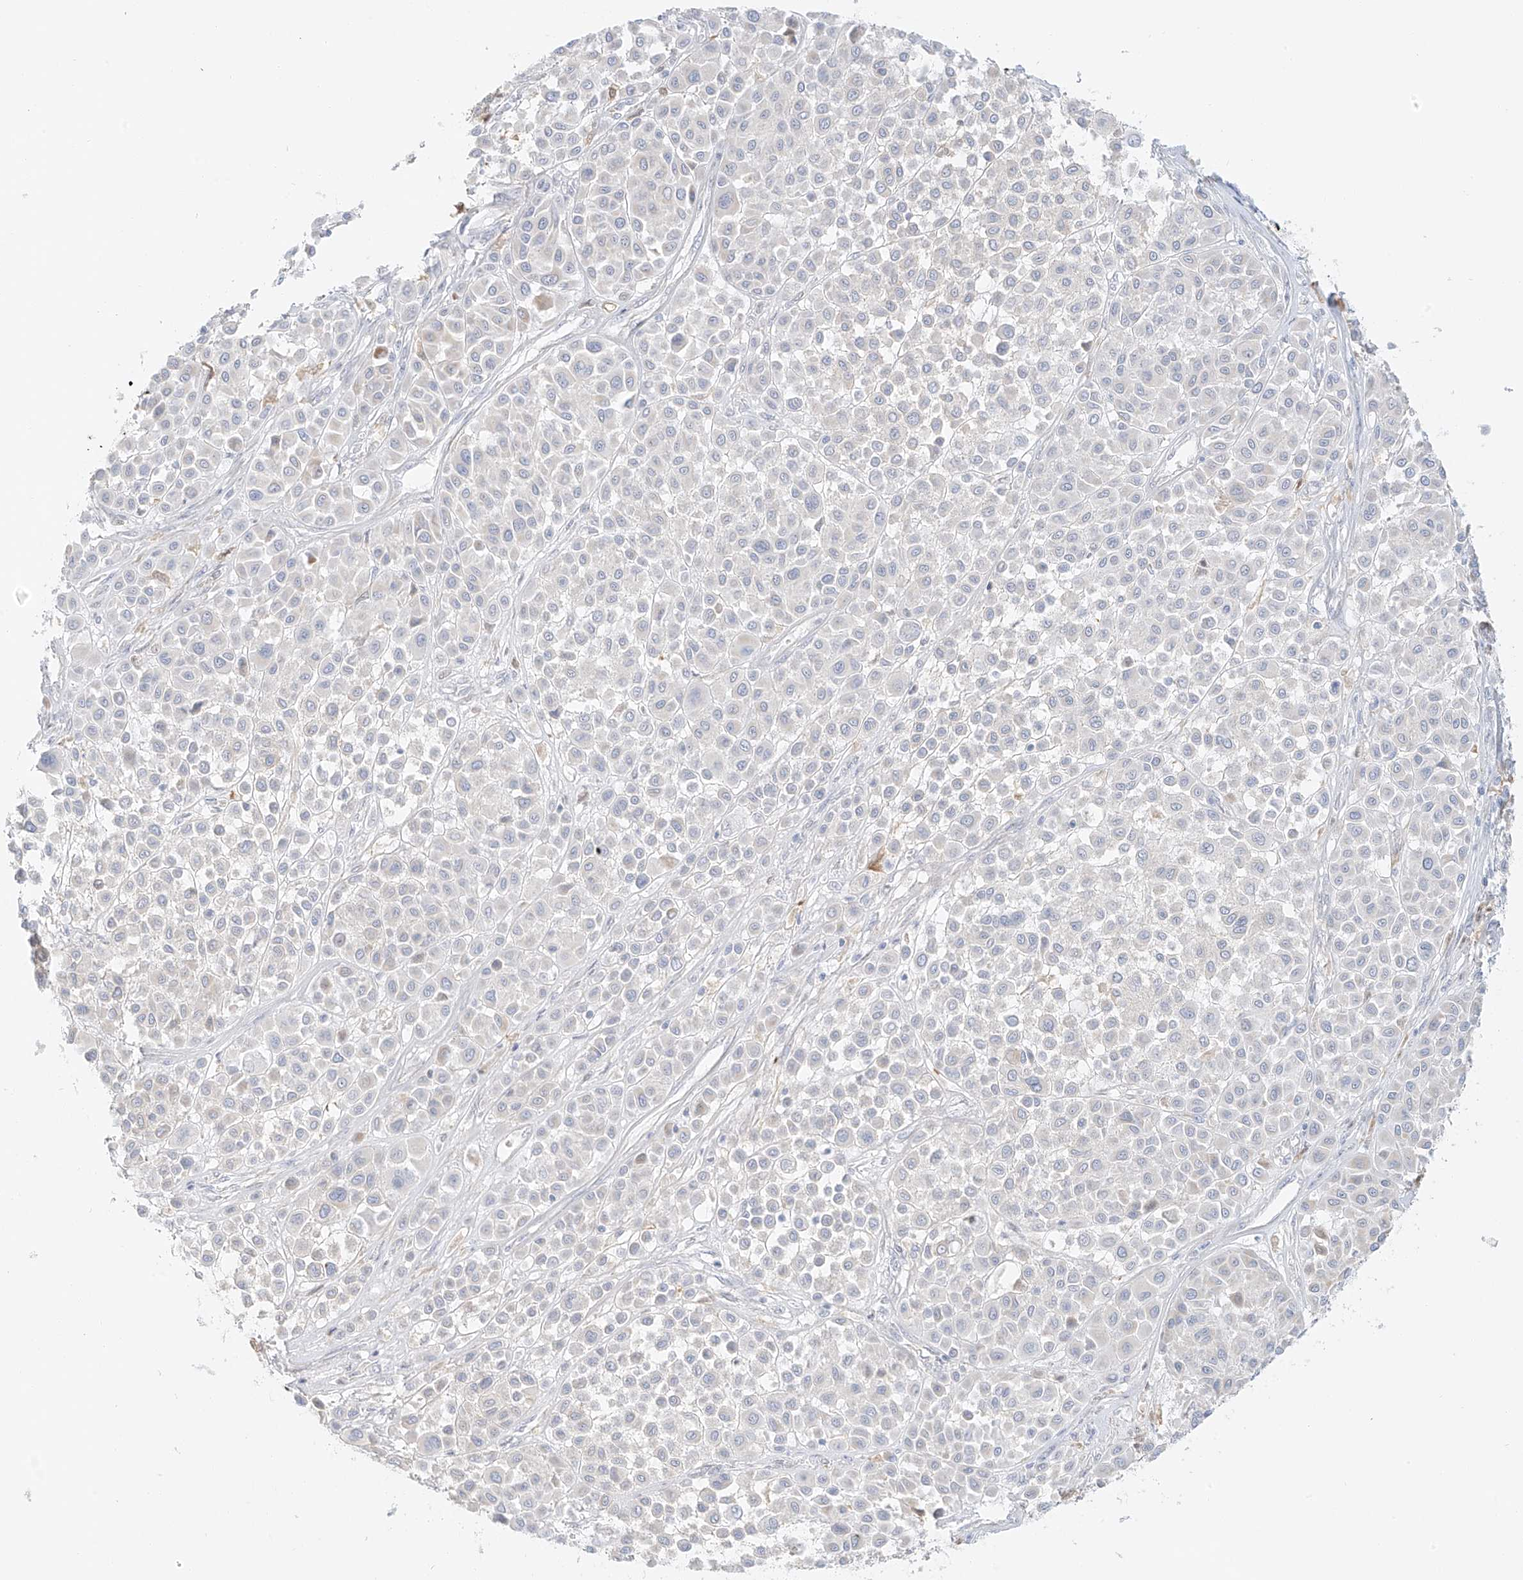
{"staining": {"intensity": "negative", "quantity": "none", "location": "none"}, "tissue": "melanoma", "cell_type": "Tumor cells", "image_type": "cancer", "snomed": [{"axis": "morphology", "description": "Malignant melanoma, Metastatic site"}, {"axis": "topography", "description": "Soft tissue"}], "caption": "Tumor cells show no significant positivity in melanoma.", "gene": "UPK1B", "patient": {"sex": "male", "age": 41}}